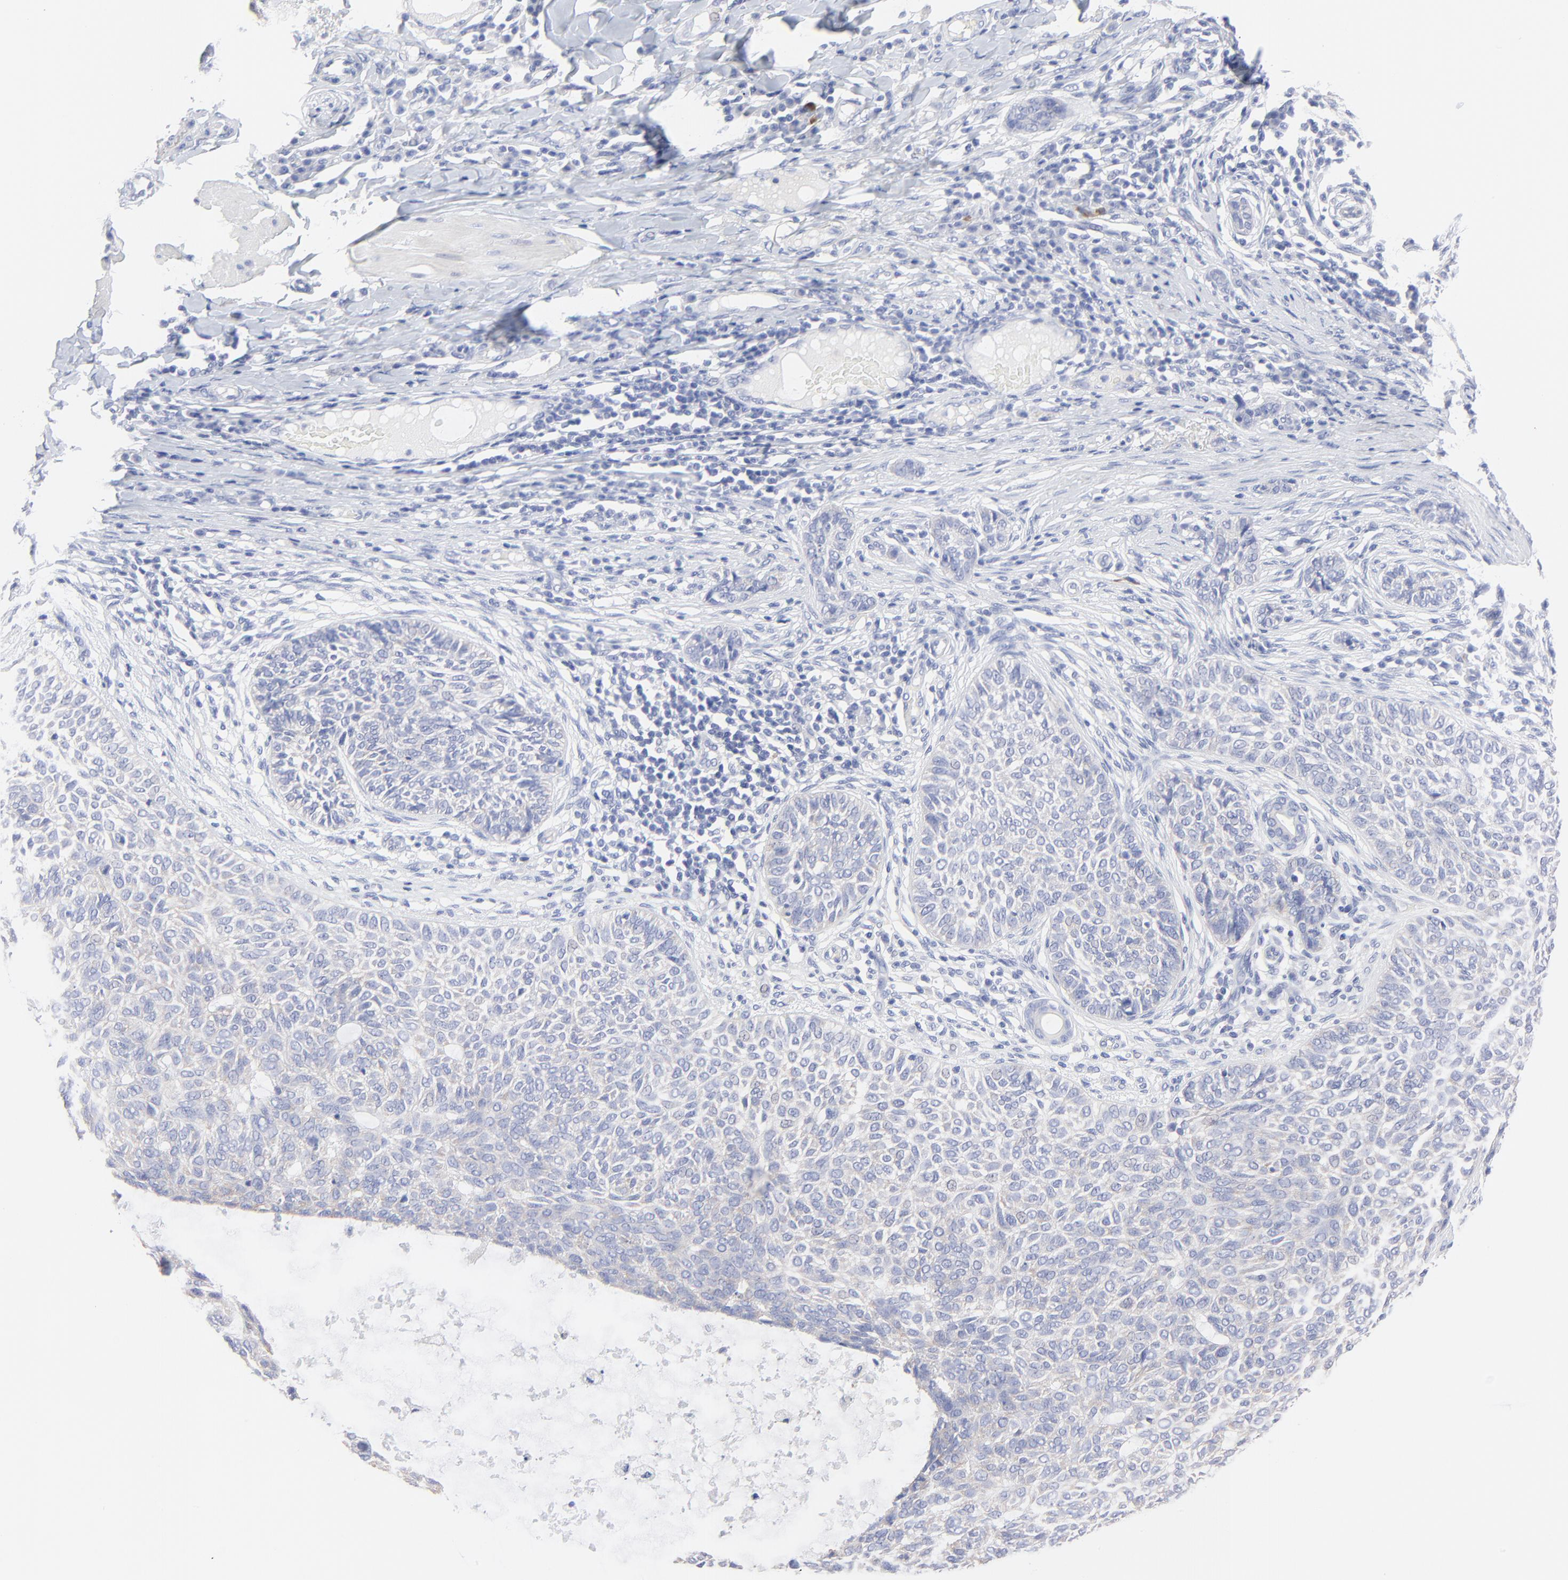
{"staining": {"intensity": "negative", "quantity": "none", "location": "none"}, "tissue": "skin cancer", "cell_type": "Tumor cells", "image_type": "cancer", "snomed": [{"axis": "morphology", "description": "Basal cell carcinoma"}, {"axis": "topography", "description": "Skin"}], "caption": "This image is of skin basal cell carcinoma stained with IHC to label a protein in brown with the nuclei are counter-stained blue. There is no positivity in tumor cells.", "gene": "PSD3", "patient": {"sex": "male", "age": 87}}